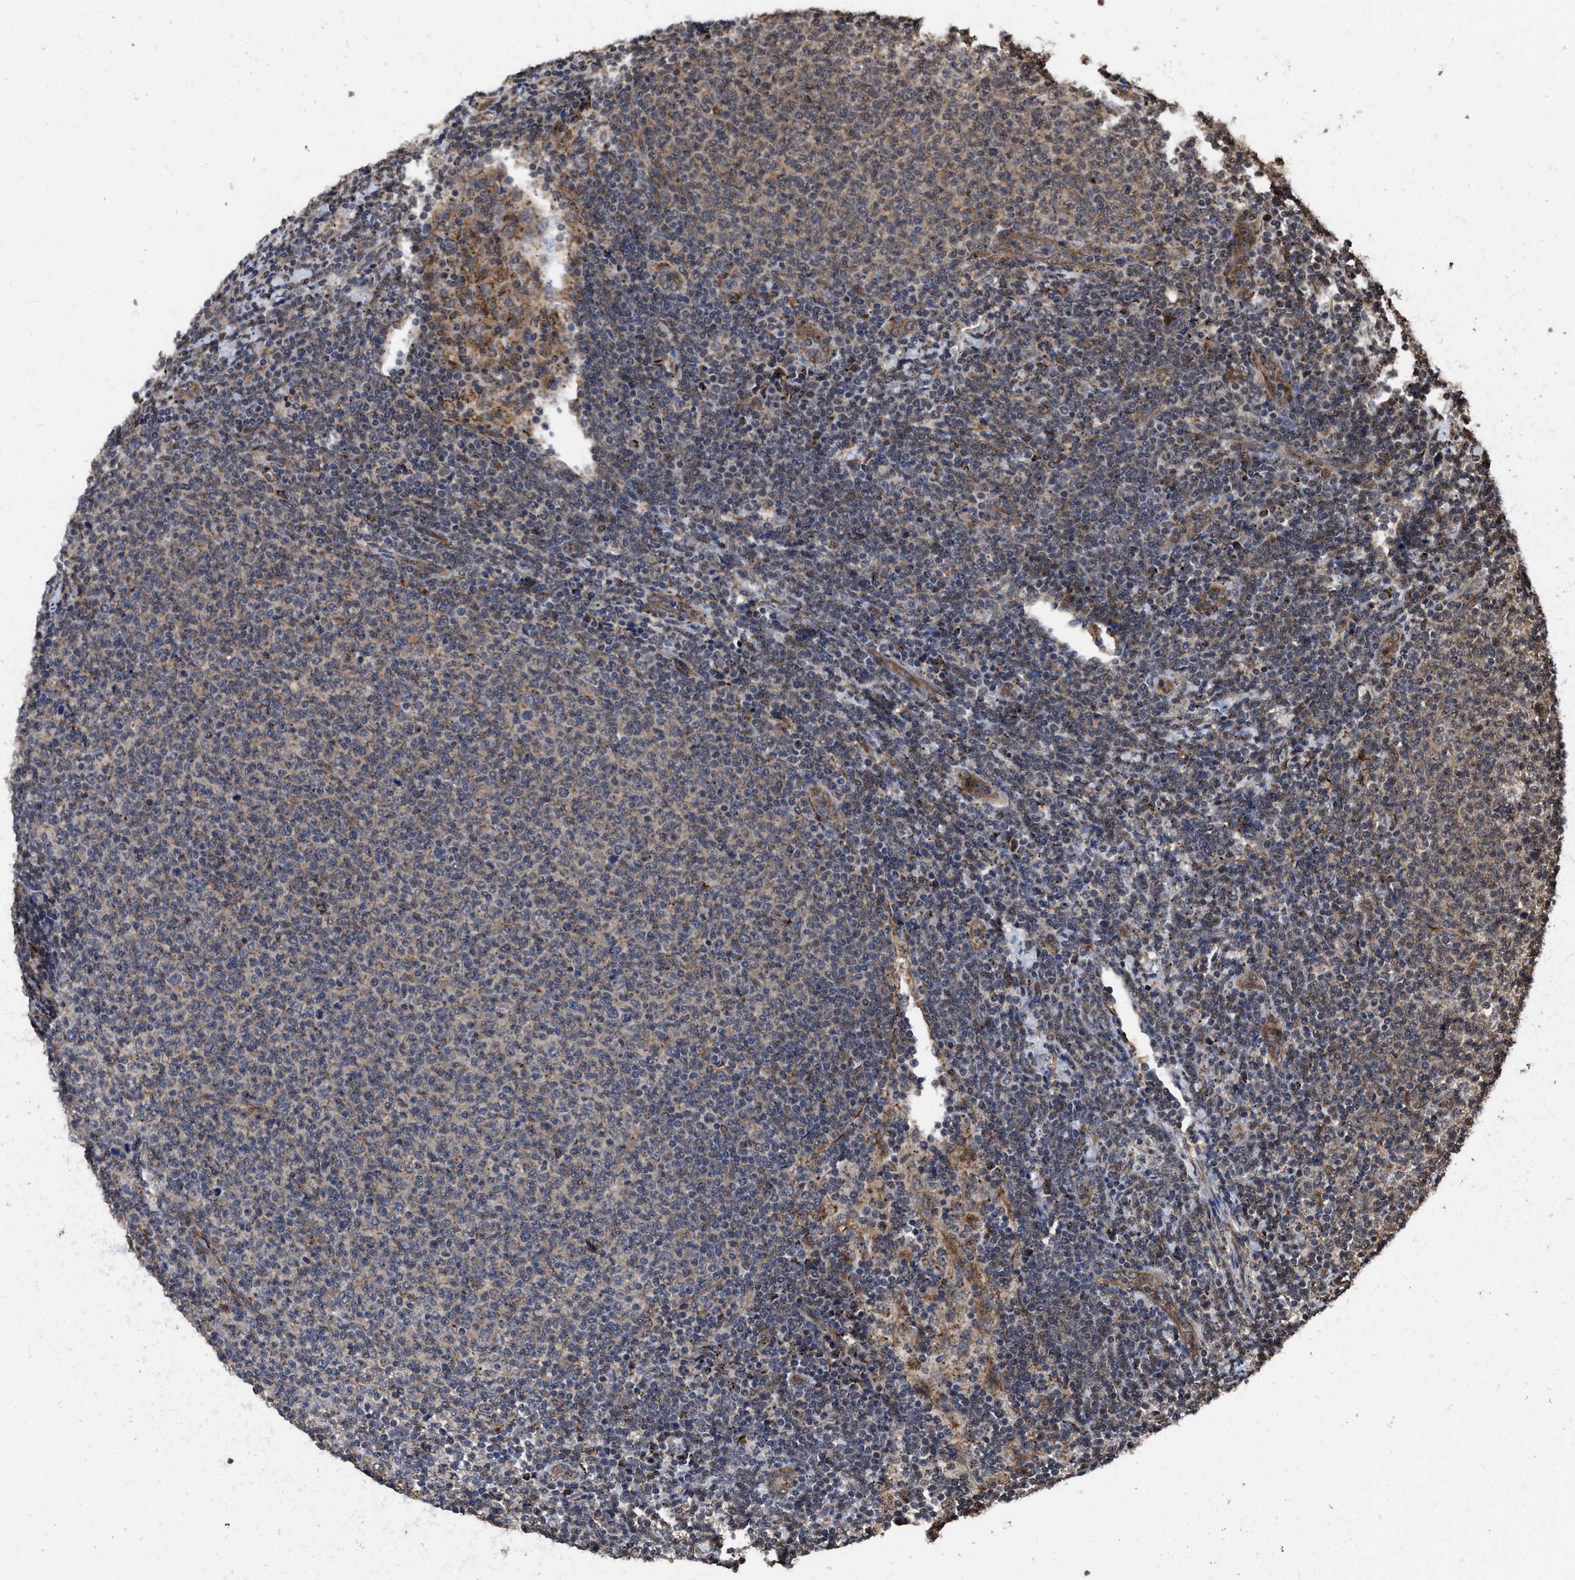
{"staining": {"intensity": "weak", "quantity": "25%-75%", "location": "cytoplasmic/membranous"}, "tissue": "lymphoma", "cell_type": "Tumor cells", "image_type": "cancer", "snomed": [{"axis": "morphology", "description": "Malignant lymphoma, non-Hodgkin's type, Low grade"}, {"axis": "topography", "description": "Lymph node"}], "caption": "The micrograph reveals staining of lymphoma, revealing weak cytoplasmic/membranous protein positivity (brown color) within tumor cells.", "gene": "SEPTIN2", "patient": {"sex": "male", "age": 66}}